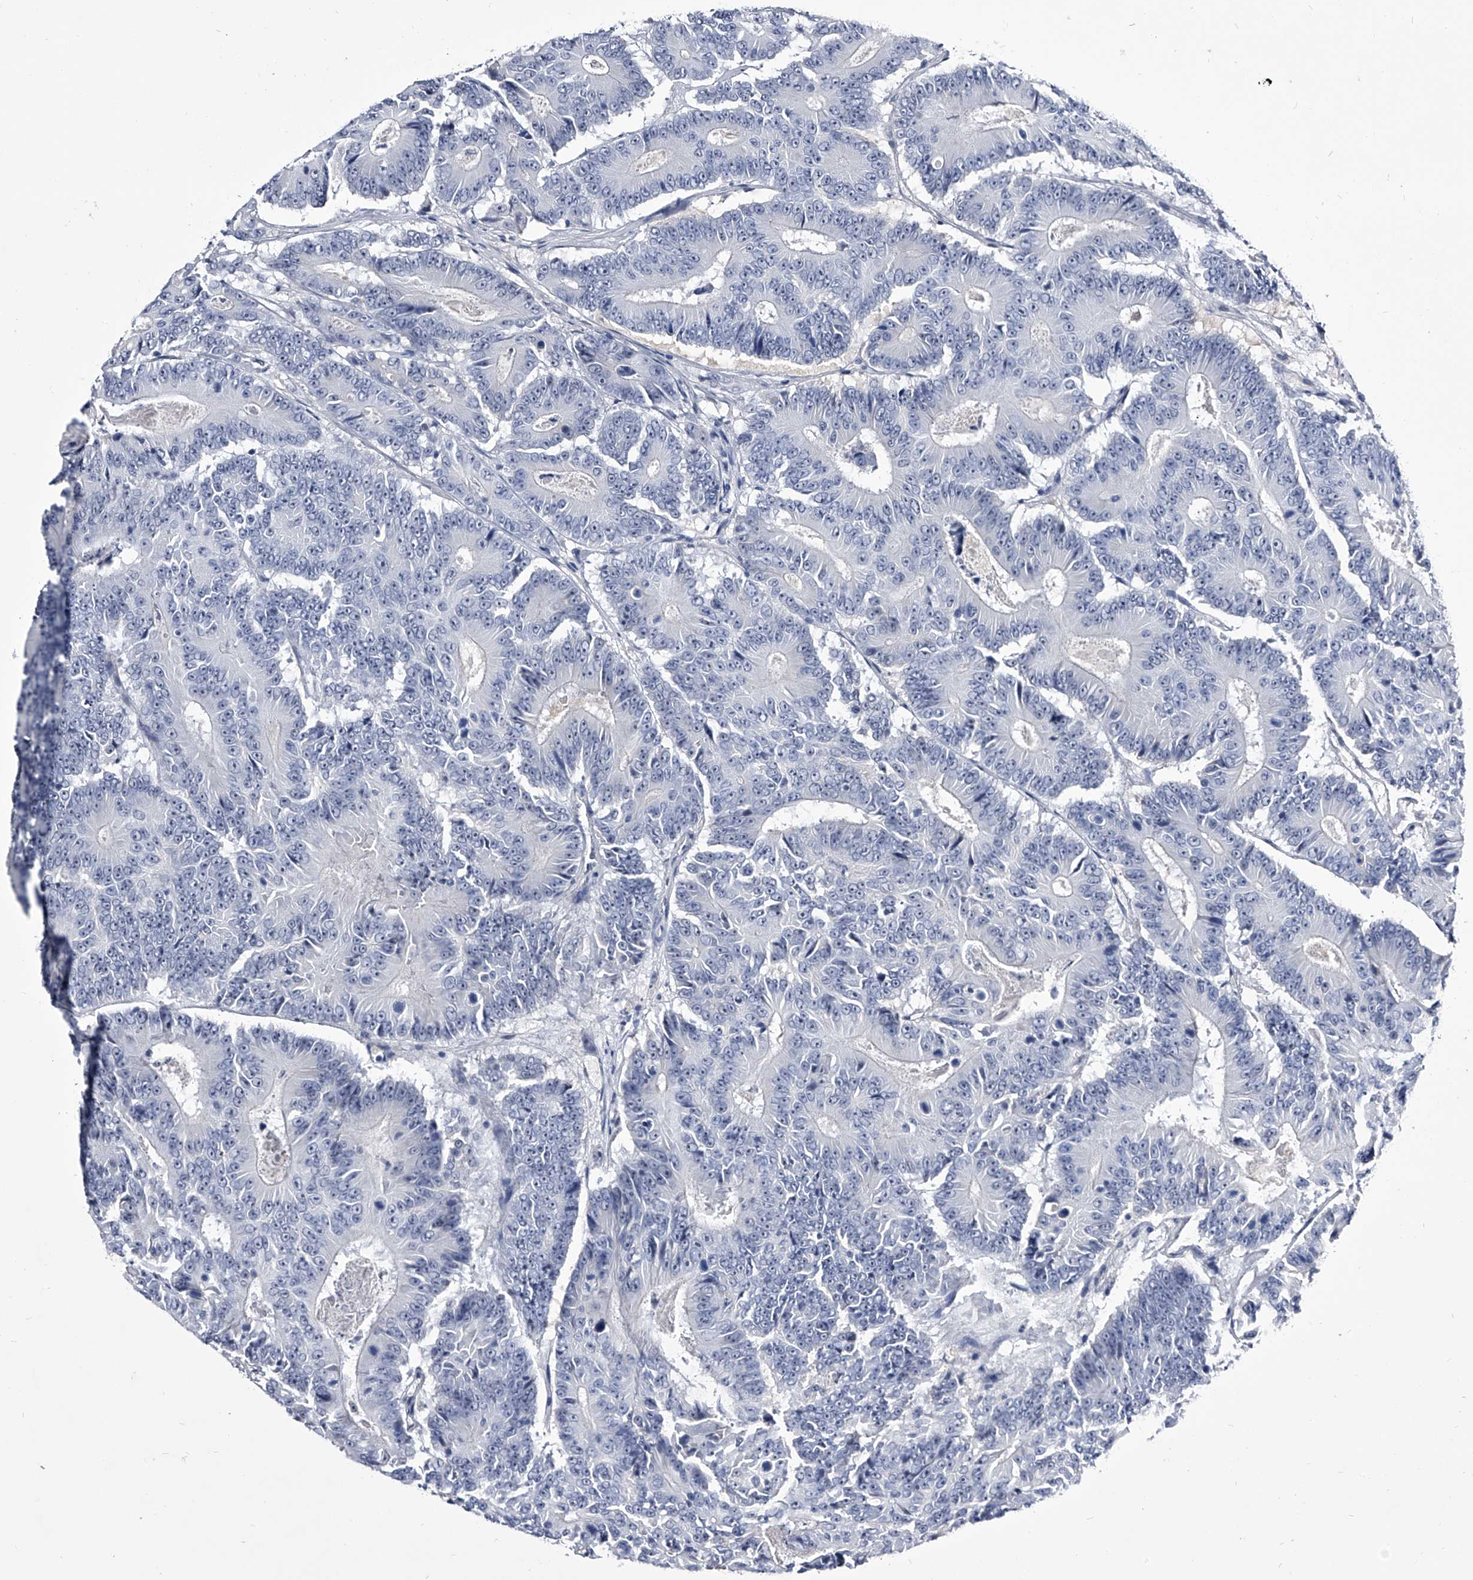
{"staining": {"intensity": "negative", "quantity": "none", "location": "none"}, "tissue": "colorectal cancer", "cell_type": "Tumor cells", "image_type": "cancer", "snomed": [{"axis": "morphology", "description": "Adenocarcinoma, NOS"}, {"axis": "topography", "description": "Colon"}], "caption": "Protein analysis of colorectal cancer (adenocarcinoma) demonstrates no significant positivity in tumor cells.", "gene": "CRISP2", "patient": {"sex": "male", "age": 83}}